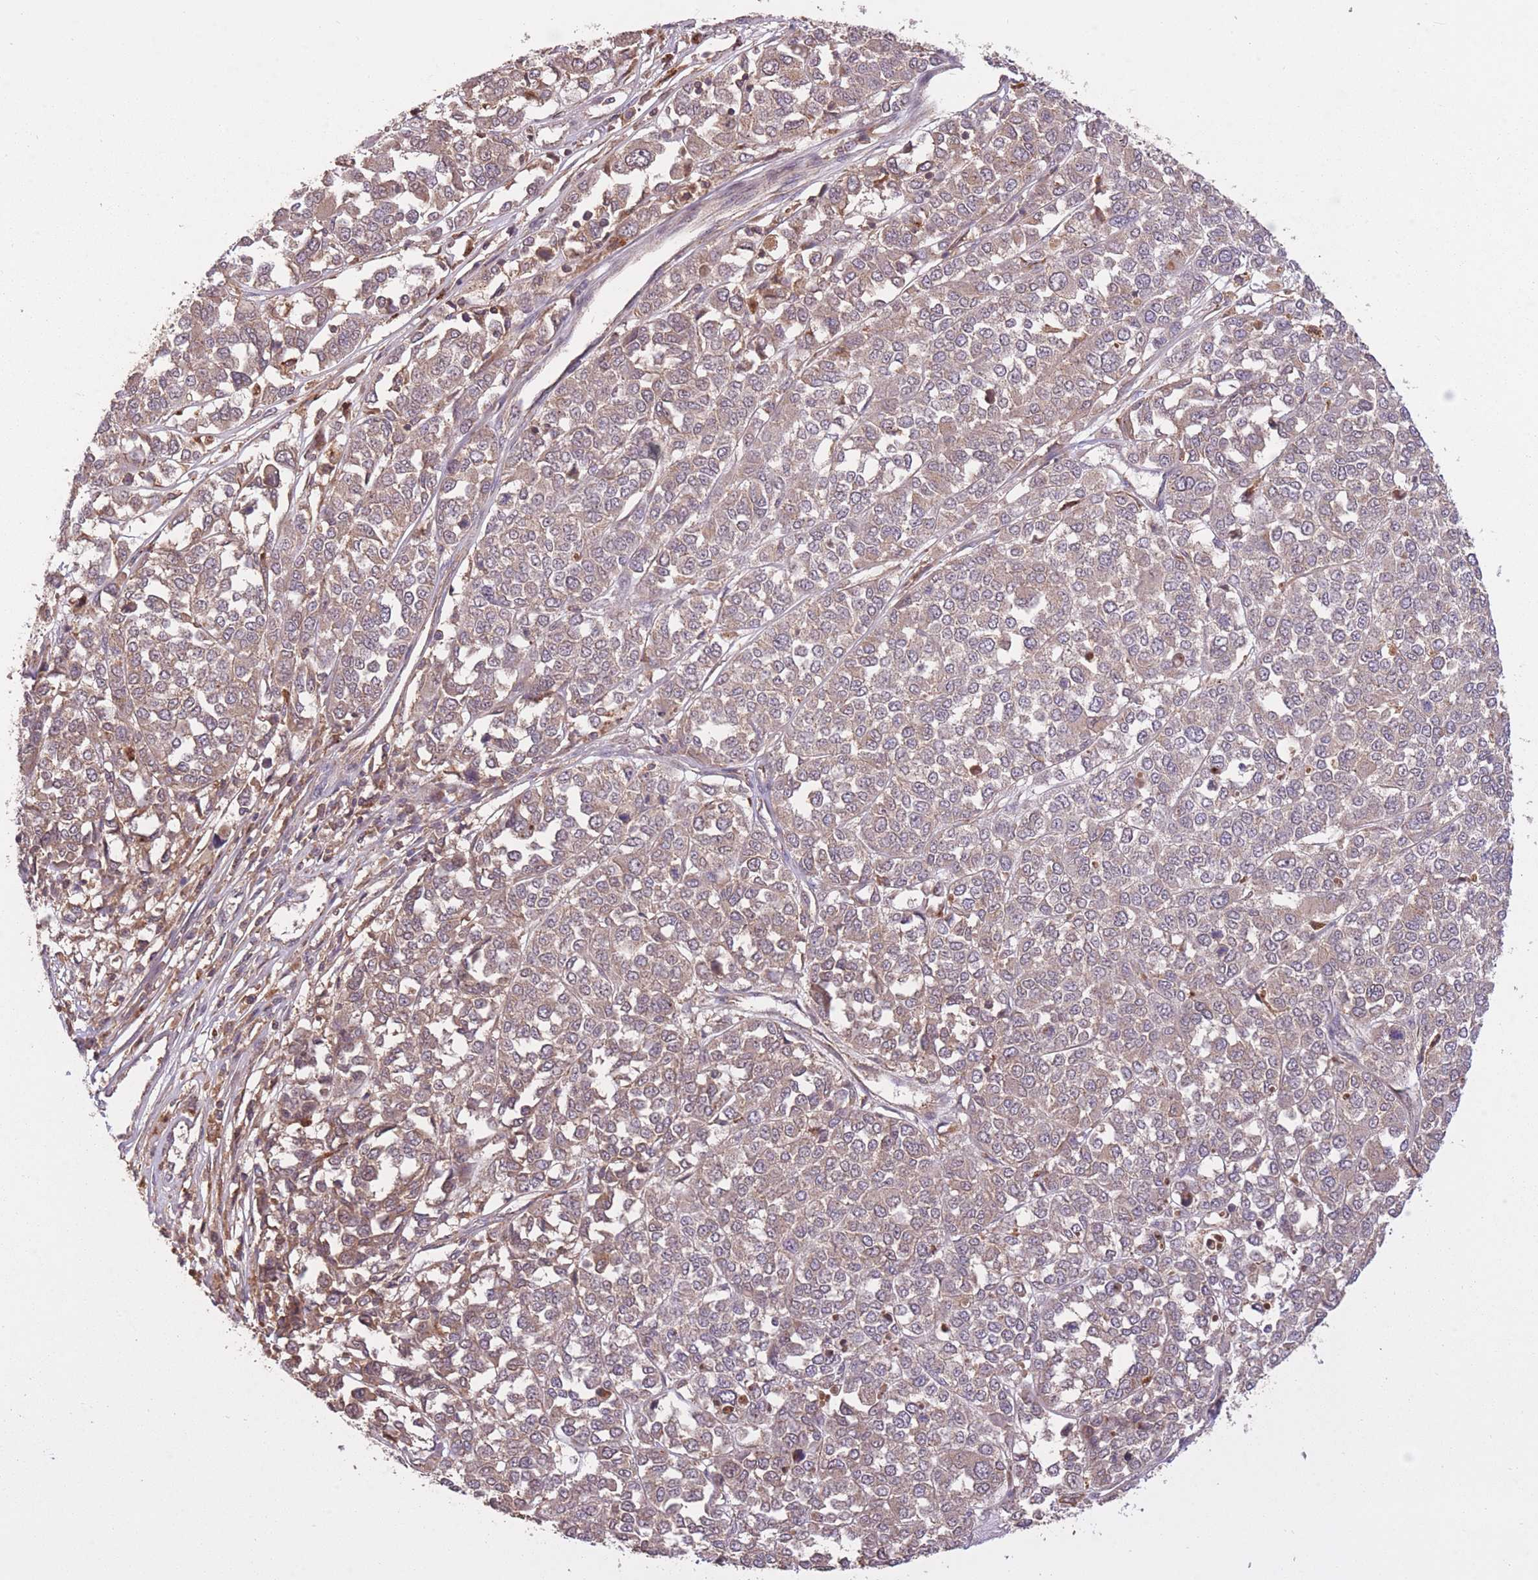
{"staining": {"intensity": "moderate", "quantity": "25%-75%", "location": "cytoplasmic/membranous"}, "tissue": "melanoma", "cell_type": "Tumor cells", "image_type": "cancer", "snomed": [{"axis": "morphology", "description": "Malignant melanoma, Metastatic site"}, {"axis": "topography", "description": "Lymph node"}], "caption": "Brown immunohistochemical staining in human melanoma exhibits moderate cytoplasmic/membranous staining in about 25%-75% of tumor cells.", "gene": "POLR3F", "patient": {"sex": "male", "age": 44}}